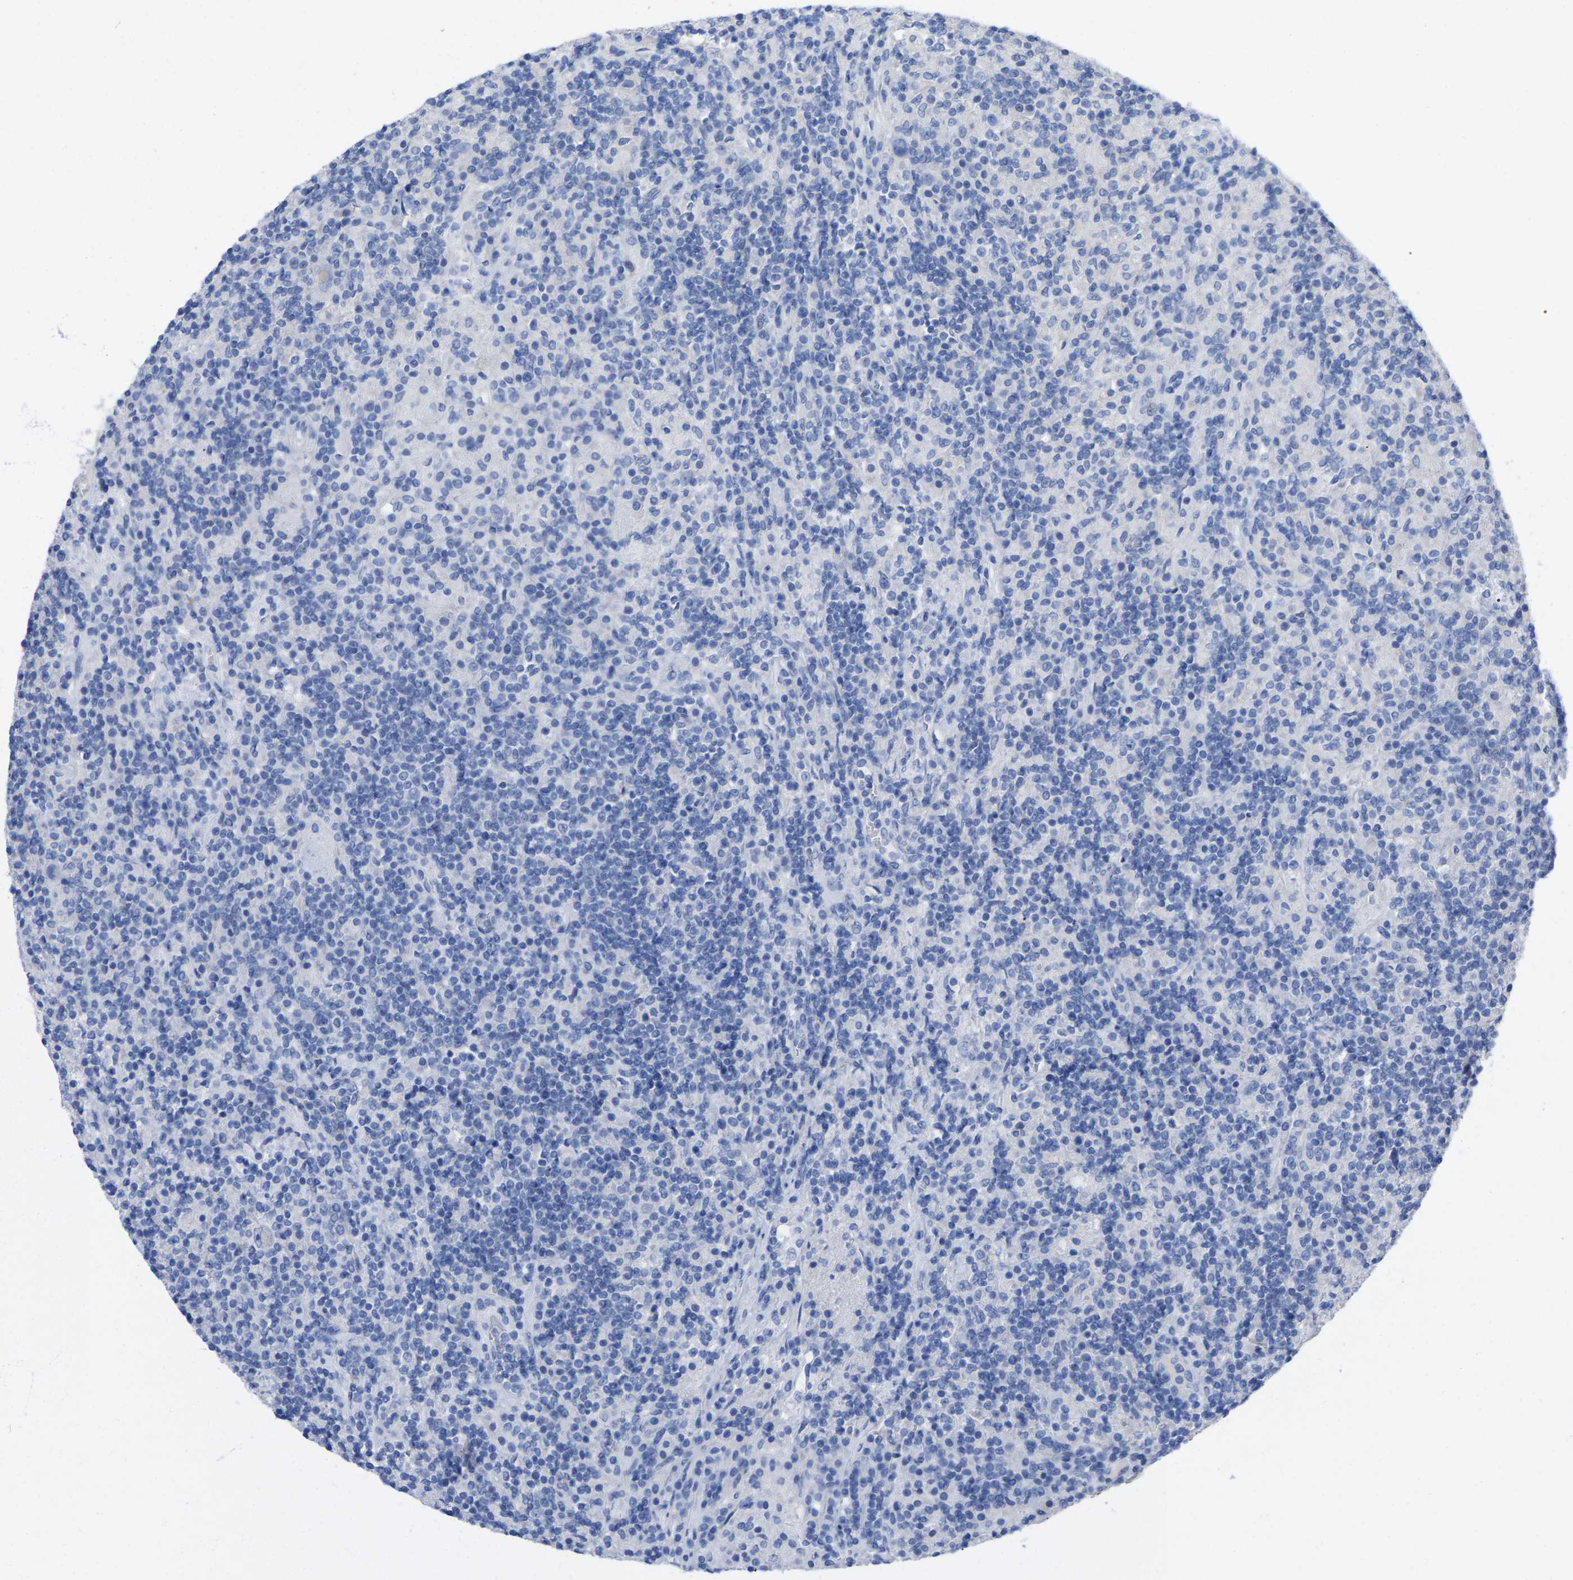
{"staining": {"intensity": "negative", "quantity": "none", "location": "none"}, "tissue": "lymphoma", "cell_type": "Tumor cells", "image_type": "cancer", "snomed": [{"axis": "morphology", "description": "Hodgkin's disease, NOS"}, {"axis": "topography", "description": "Lymph node"}], "caption": "Human Hodgkin's disease stained for a protein using immunohistochemistry reveals no expression in tumor cells.", "gene": "HAPLN1", "patient": {"sex": "male", "age": 70}}